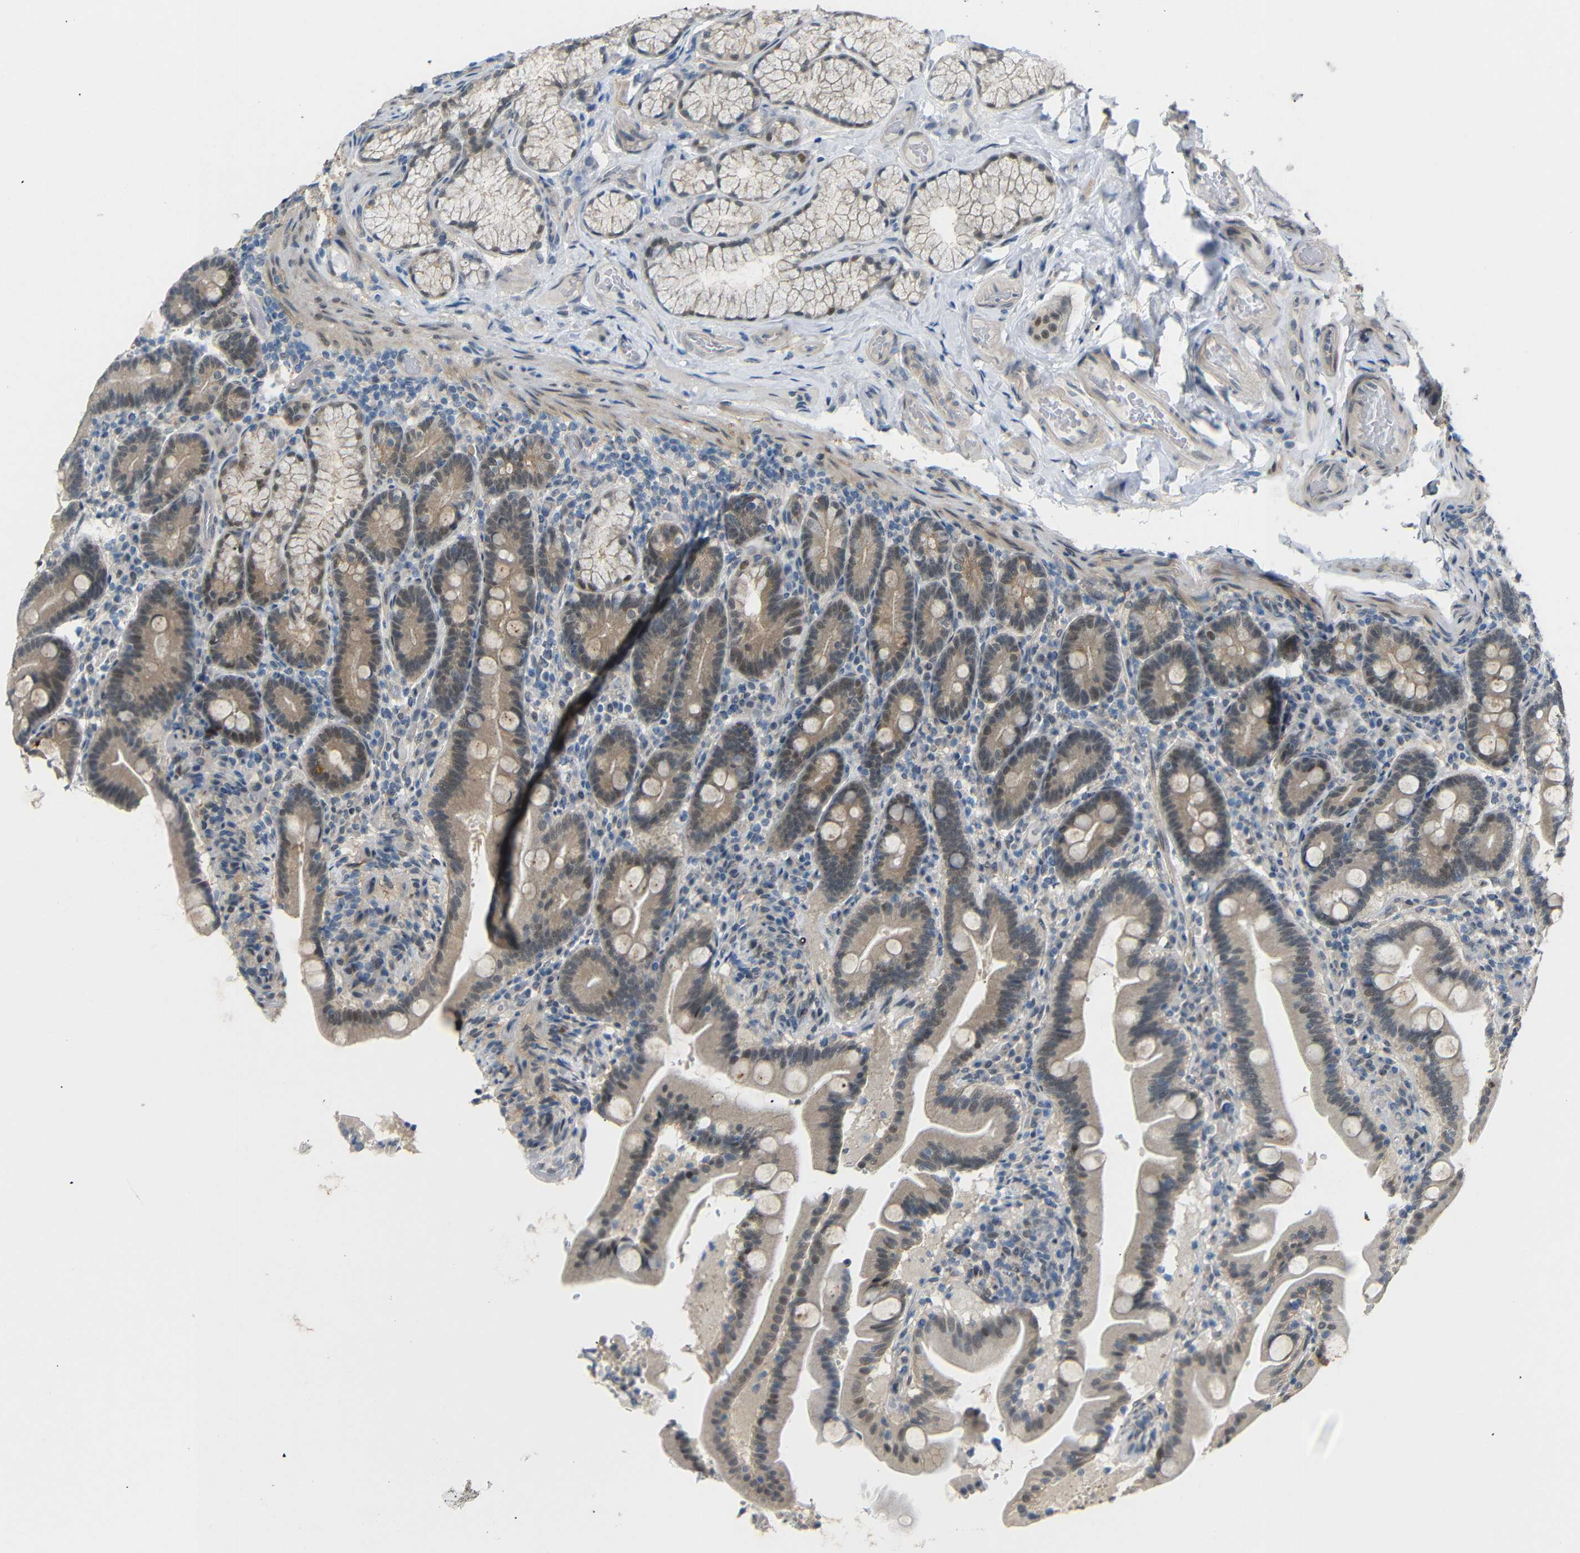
{"staining": {"intensity": "weak", "quantity": "25%-75%", "location": "cytoplasmic/membranous"}, "tissue": "duodenum", "cell_type": "Glandular cells", "image_type": "normal", "snomed": [{"axis": "morphology", "description": "Normal tissue, NOS"}, {"axis": "topography", "description": "Duodenum"}], "caption": "An immunohistochemistry image of unremarkable tissue is shown. Protein staining in brown labels weak cytoplasmic/membranous positivity in duodenum within glandular cells.", "gene": "GPR158", "patient": {"sex": "male", "age": 54}}